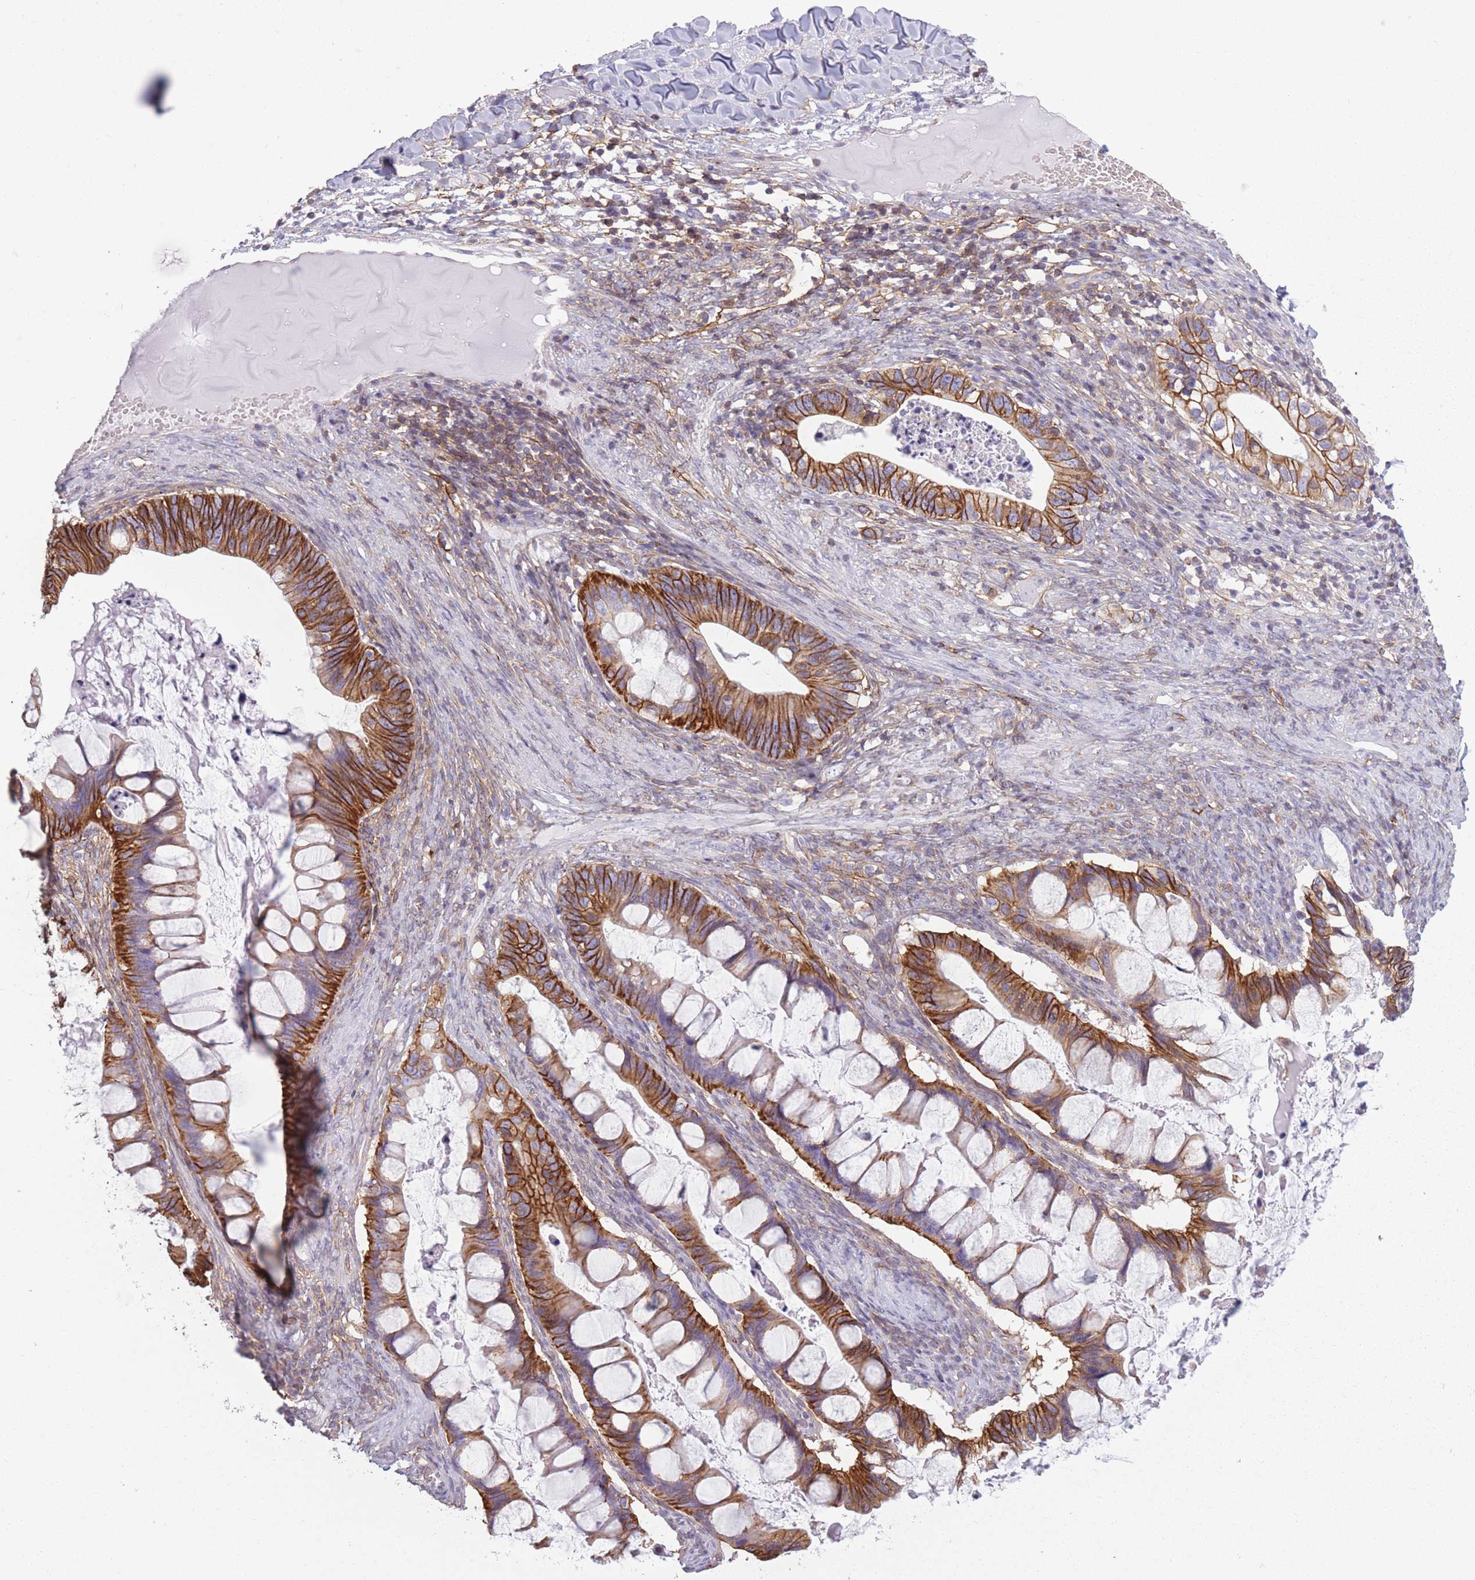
{"staining": {"intensity": "strong", "quantity": ">75%", "location": "cytoplasmic/membranous"}, "tissue": "ovarian cancer", "cell_type": "Tumor cells", "image_type": "cancer", "snomed": [{"axis": "morphology", "description": "Cystadenocarcinoma, mucinous, NOS"}, {"axis": "topography", "description": "Ovary"}], "caption": "A high-resolution micrograph shows immunohistochemistry (IHC) staining of ovarian mucinous cystadenocarcinoma, which exhibits strong cytoplasmic/membranous positivity in about >75% of tumor cells.", "gene": "ADD1", "patient": {"sex": "female", "age": 61}}